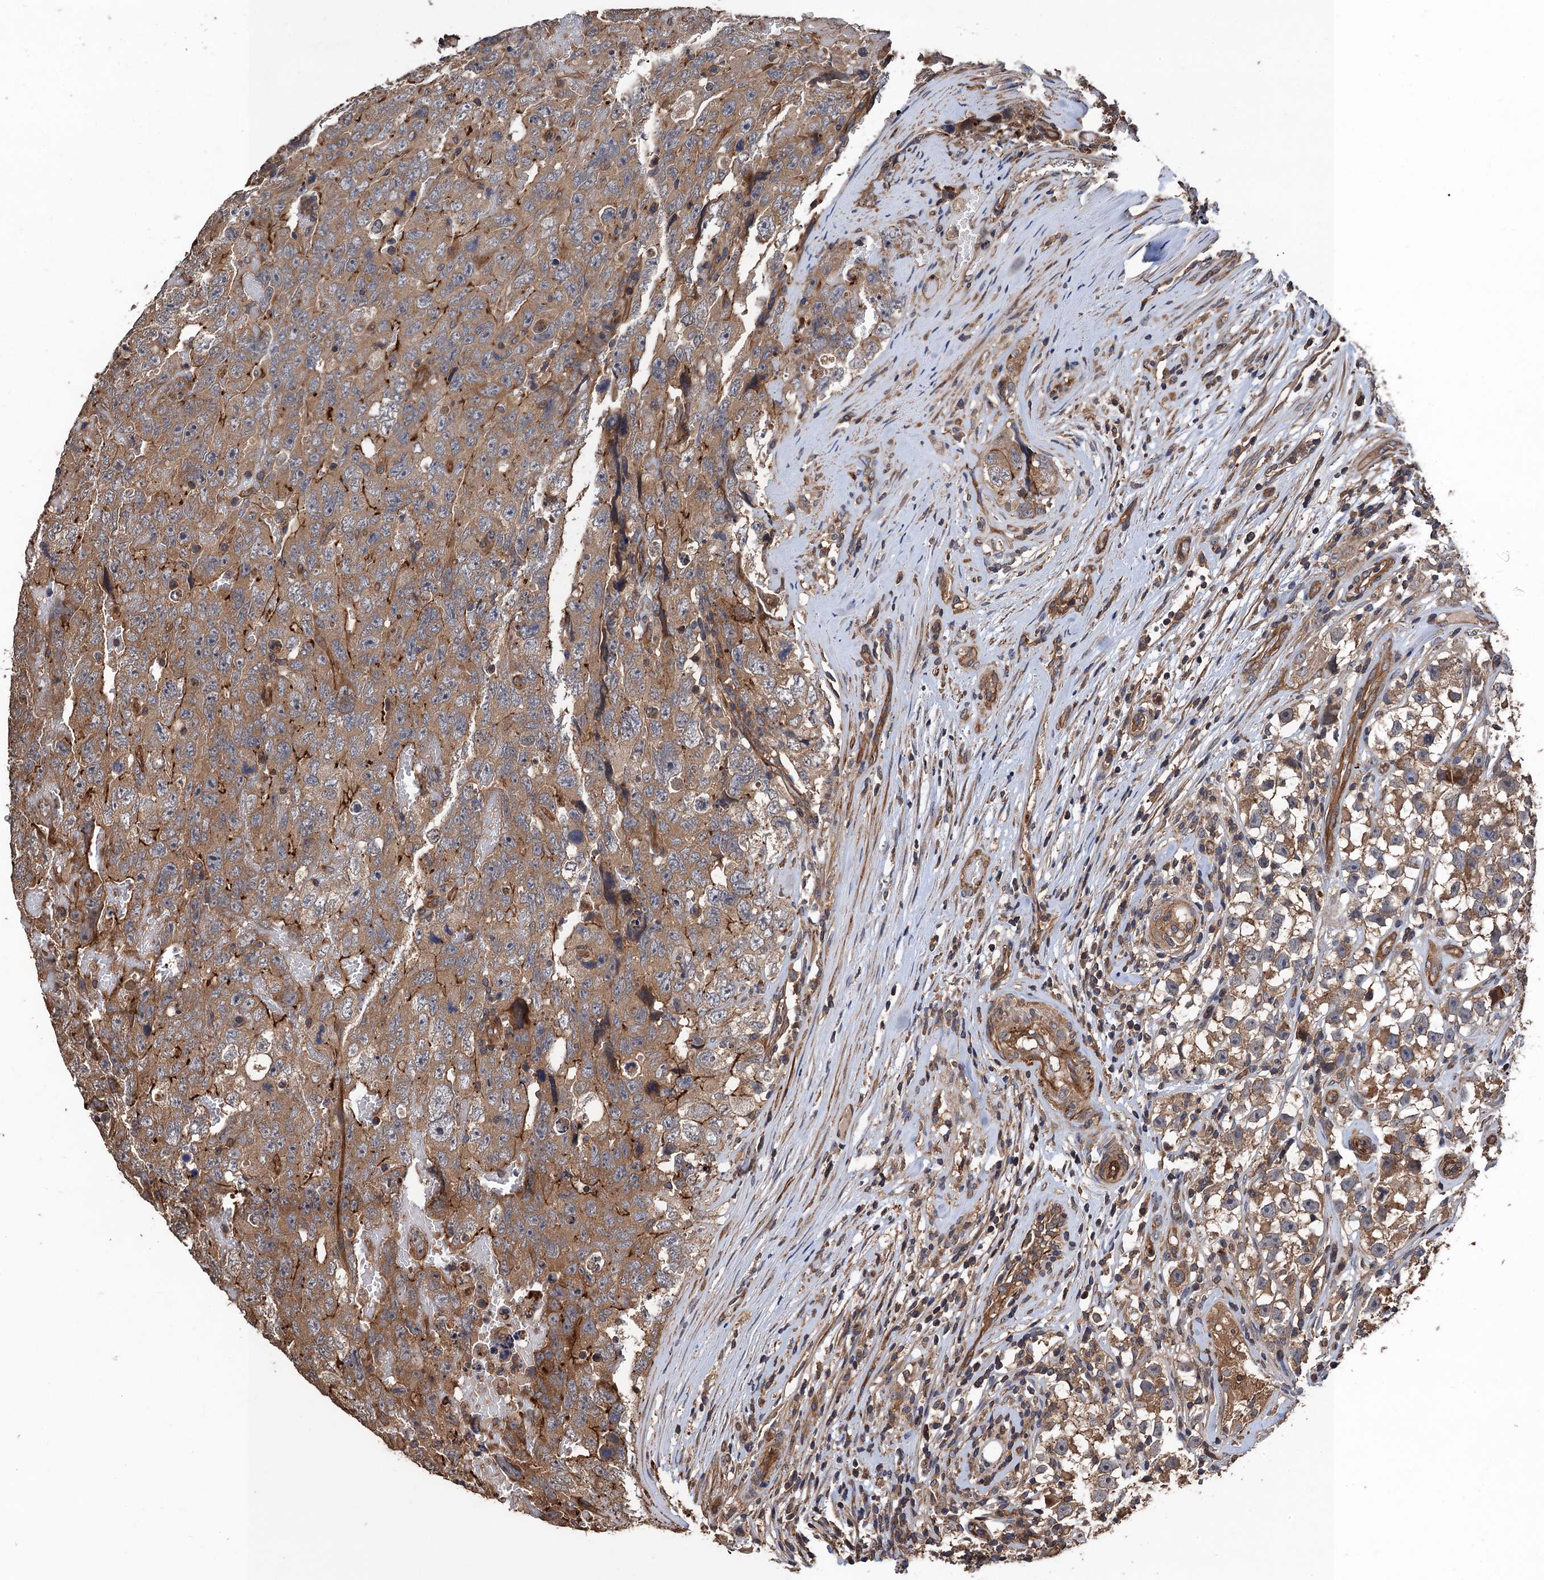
{"staining": {"intensity": "moderate", "quantity": ">75%", "location": "cytoplasmic/membranous"}, "tissue": "testis cancer", "cell_type": "Tumor cells", "image_type": "cancer", "snomed": [{"axis": "morphology", "description": "Carcinoma, Embryonal, NOS"}, {"axis": "topography", "description": "Testis"}], "caption": "Human embryonal carcinoma (testis) stained for a protein (brown) demonstrates moderate cytoplasmic/membranous positive positivity in approximately >75% of tumor cells.", "gene": "PPP4R1", "patient": {"sex": "male", "age": 45}}